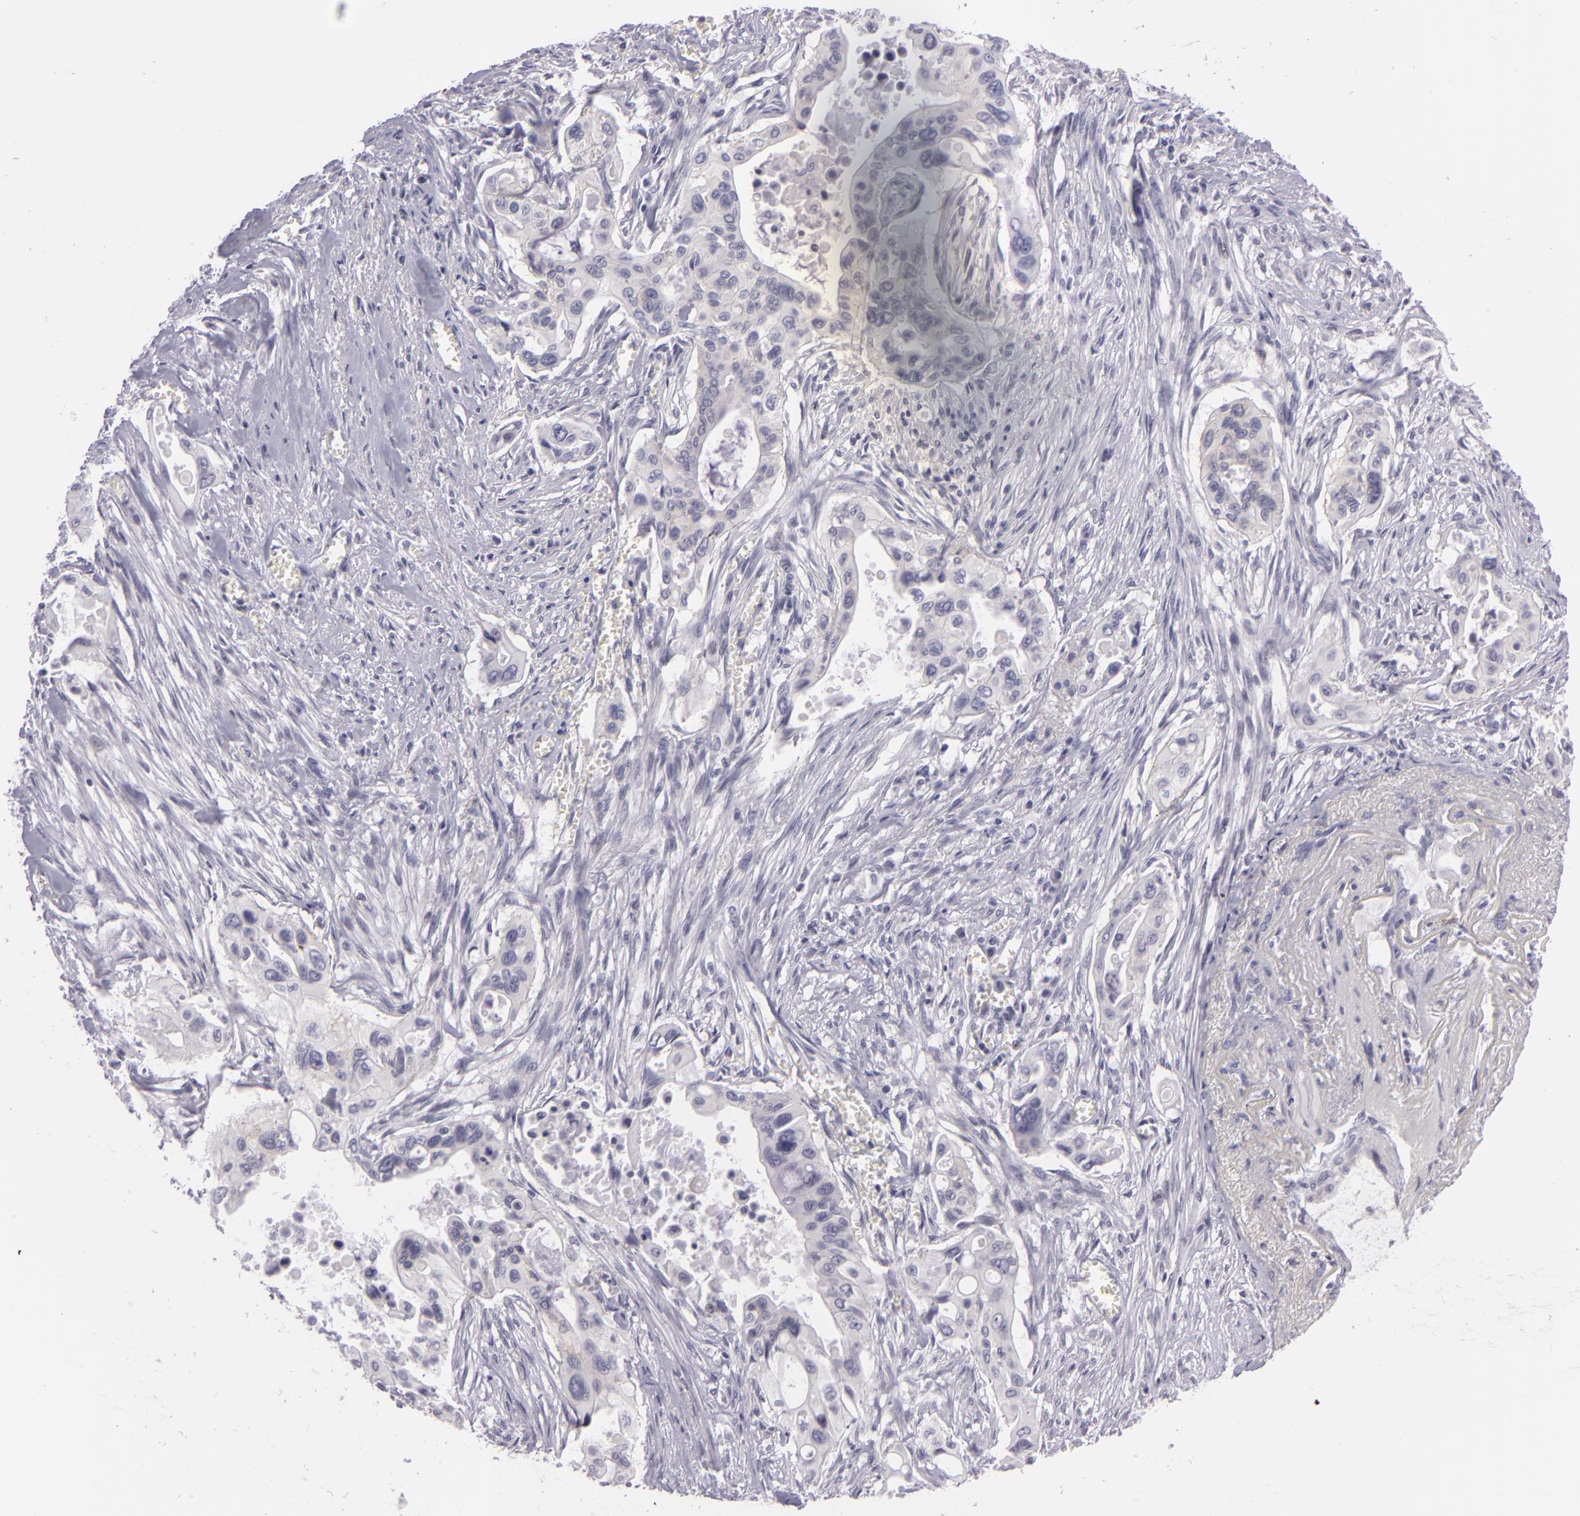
{"staining": {"intensity": "negative", "quantity": "none", "location": "none"}, "tissue": "pancreatic cancer", "cell_type": "Tumor cells", "image_type": "cancer", "snomed": [{"axis": "morphology", "description": "Adenocarcinoma, NOS"}, {"axis": "topography", "description": "Pancreas"}], "caption": "IHC of human pancreatic cancer displays no positivity in tumor cells. (IHC, brightfield microscopy, high magnification).", "gene": "CTNNB1", "patient": {"sex": "male", "age": 77}}